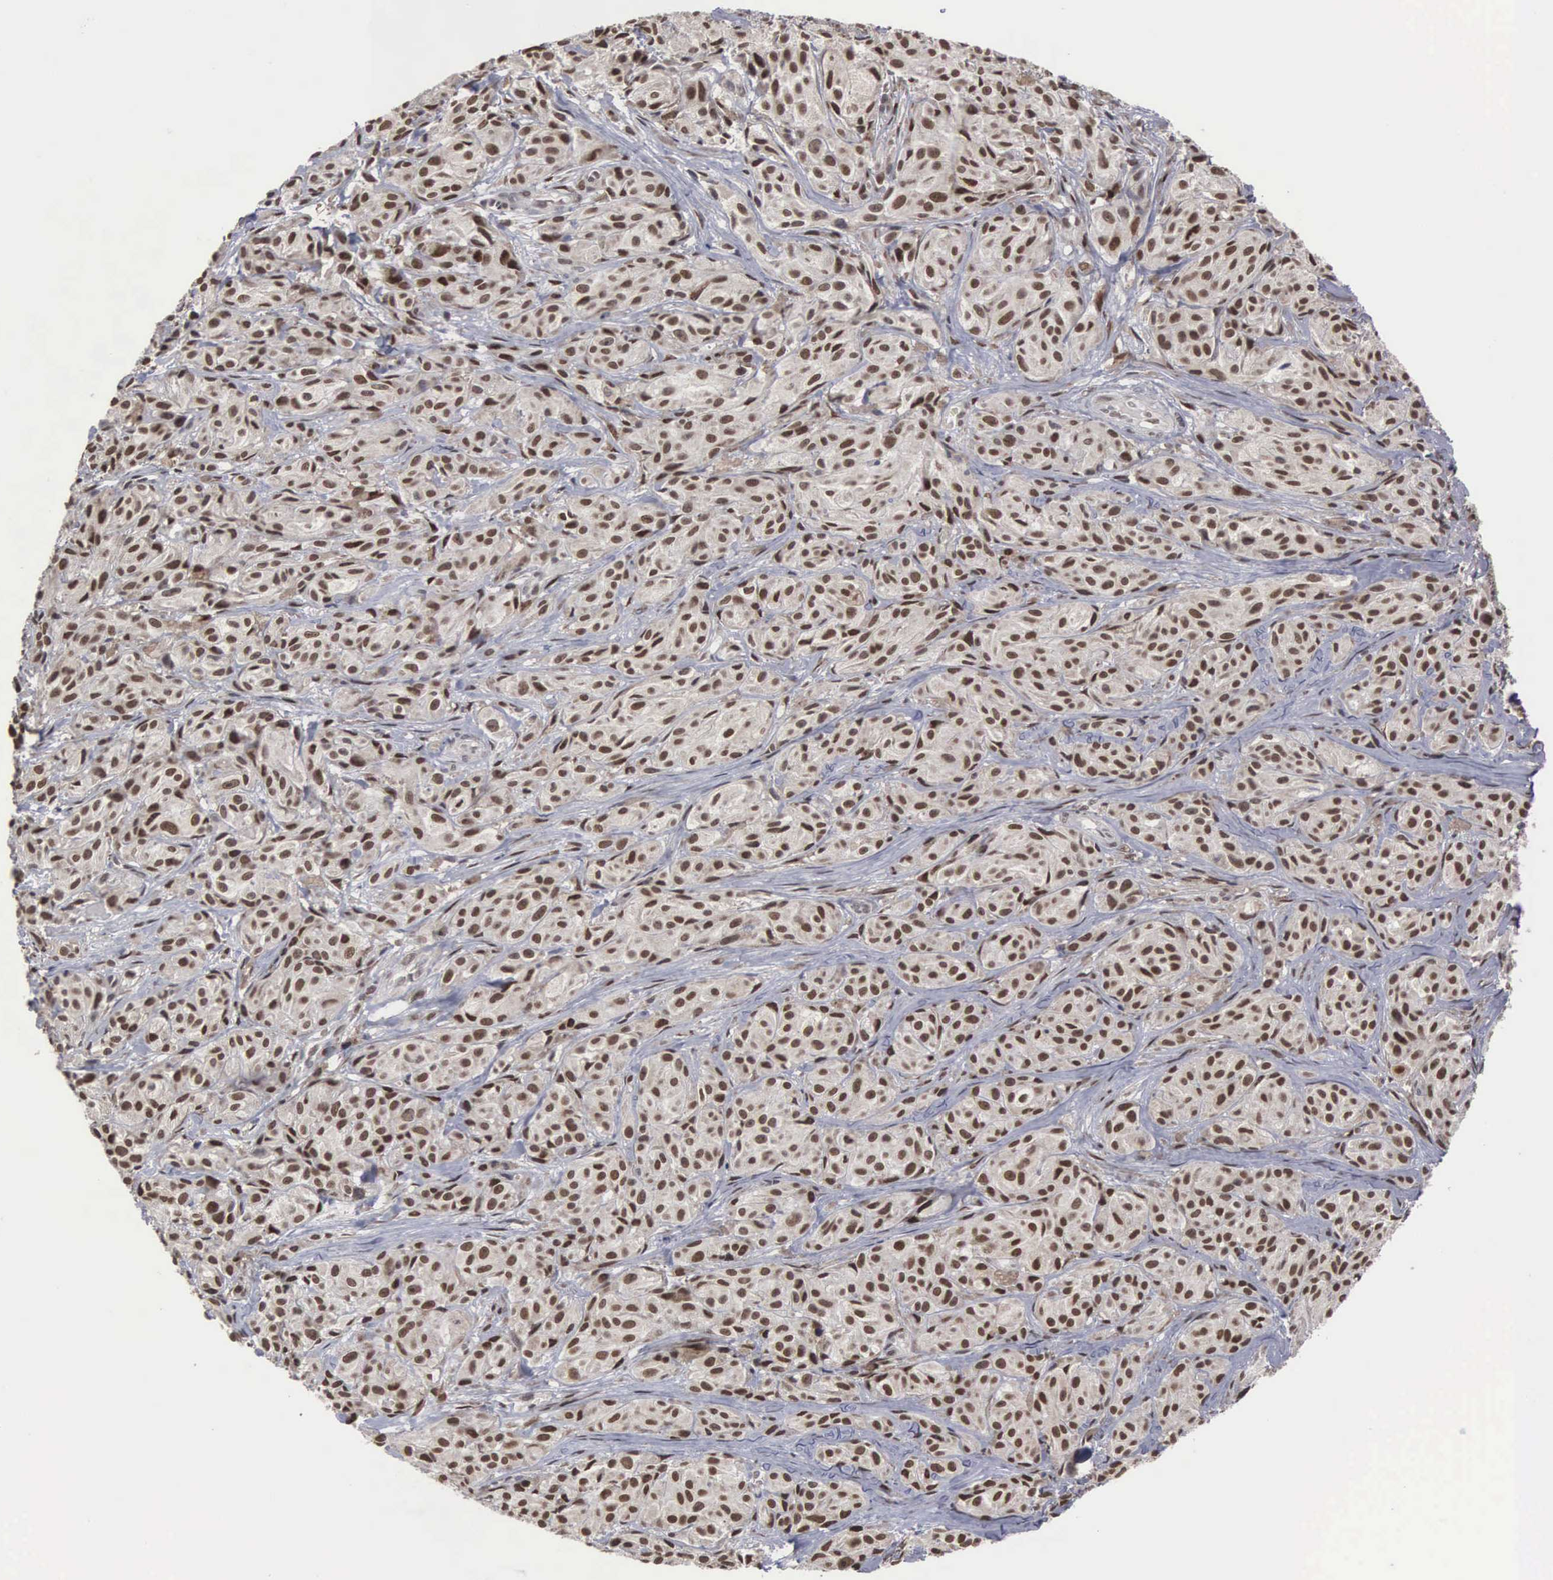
{"staining": {"intensity": "moderate", "quantity": ">75%", "location": "nuclear"}, "tissue": "melanoma", "cell_type": "Tumor cells", "image_type": "cancer", "snomed": [{"axis": "morphology", "description": "Malignant melanoma, NOS"}, {"axis": "topography", "description": "Skin"}], "caption": "Immunohistochemical staining of human melanoma demonstrates medium levels of moderate nuclear protein expression in about >75% of tumor cells.", "gene": "TRMT5", "patient": {"sex": "male", "age": 56}}